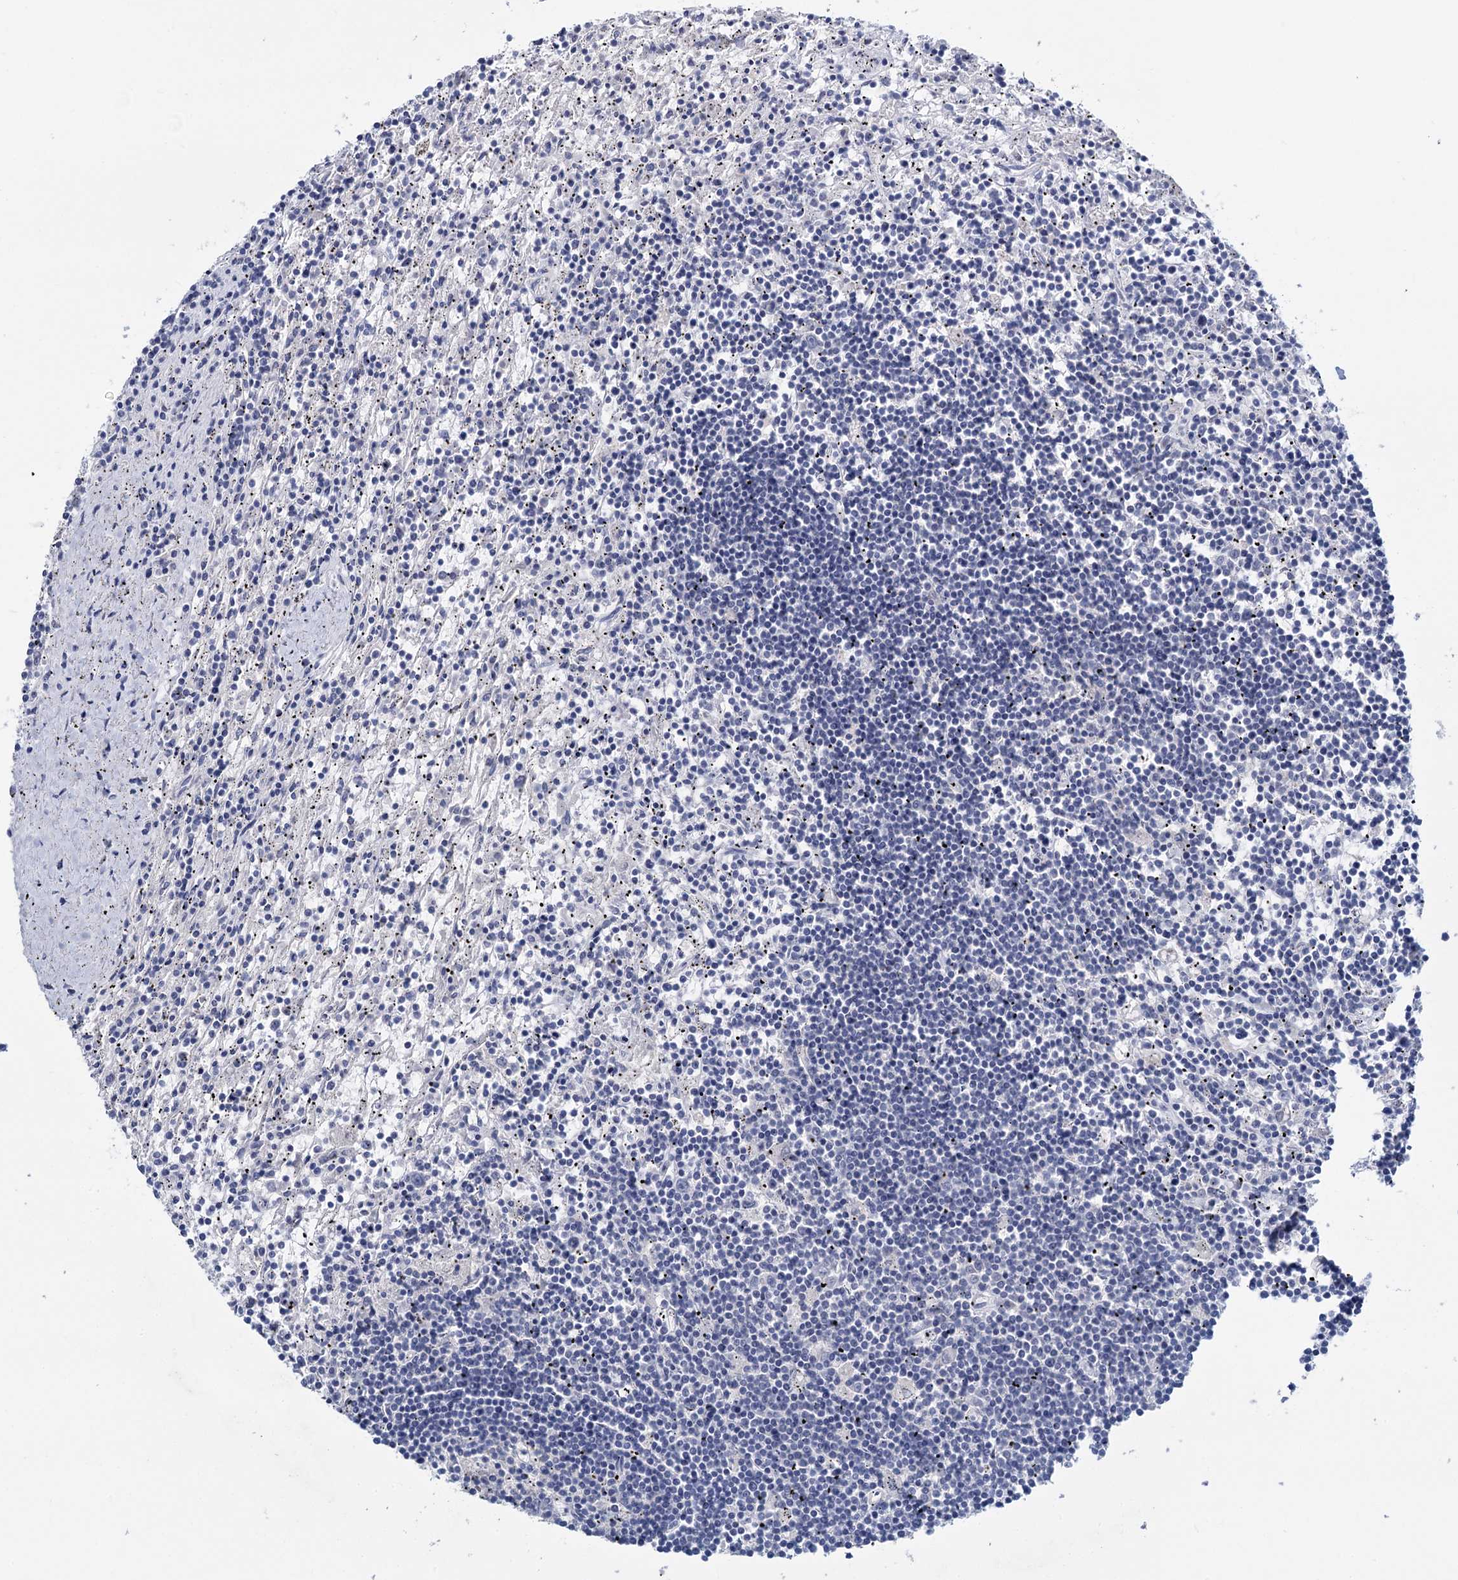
{"staining": {"intensity": "negative", "quantity": "none", "location": "none"}, "tissue": "lymphoma", "cell_type": "Tumor cells", "image_type": "cancer", "snomed": [{"axis": "morphology", "description": "Malignant lymphoma, non-Hodgkin's type, Low grade"}, {"axis": "topography", "description": "Spleen"}], "caption": "Tumor cells show no significant protein positivity in lymphoma.", "gene": "SFN", "patient": {"sex": "male", "age": 76}}